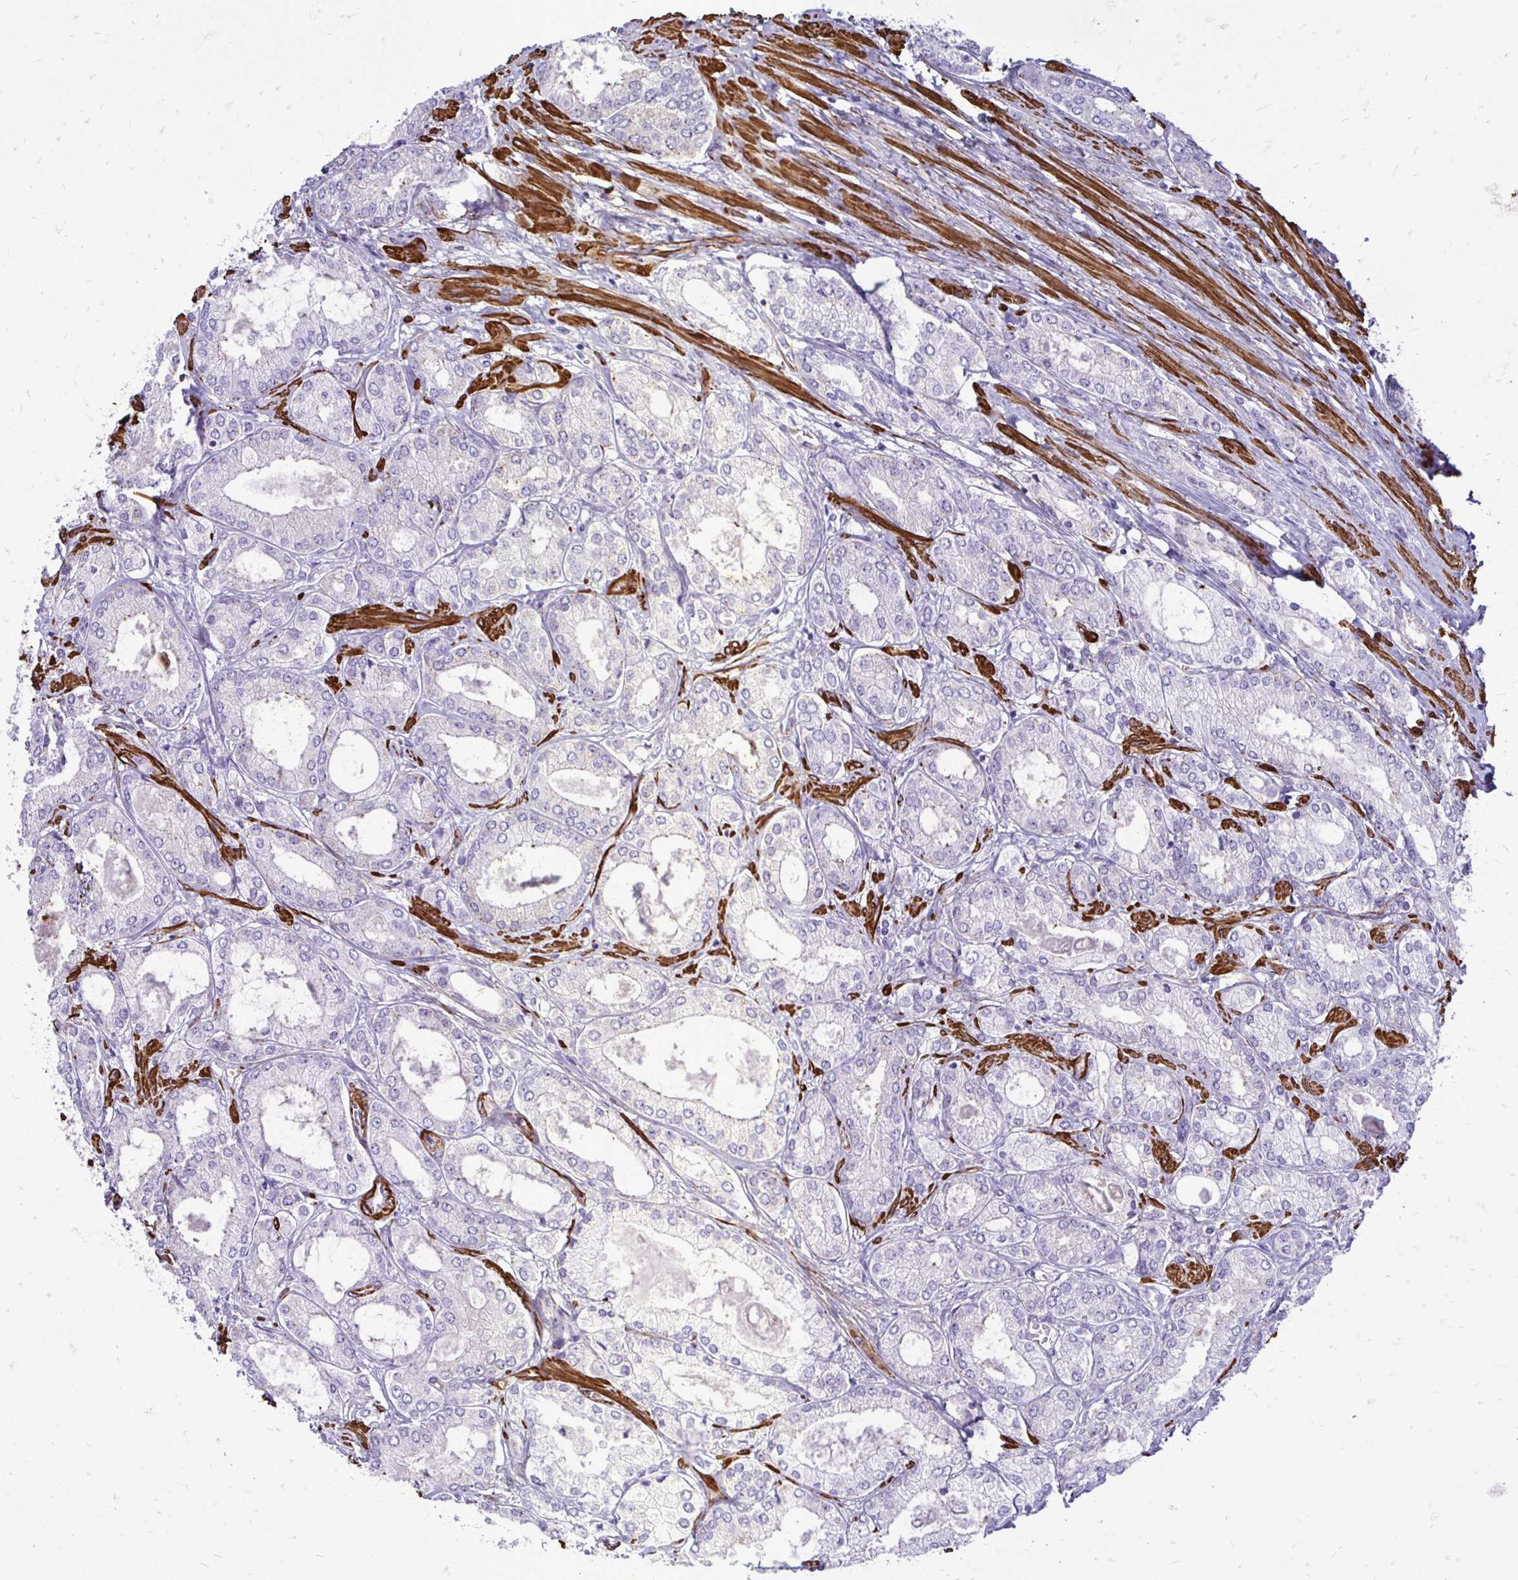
{"staining": {"intensity": "negative", "quantity": "none", "location": "none"}, "tissue": "prostate cancer", "cell_type": "Tumor cells", "image_type": "cancer", "snomed": [{"axis": "morphology", "description": "Adenocarcinoma, High grade"}, {"axis": "topography", "description": "Prostate"}], "caption": "A histopathology image of prostate cancer stained for a protein reveals no brown staining in tumor cells.", "gene": "CTPS1", "patient": {"sex": "male", "age": 68}}